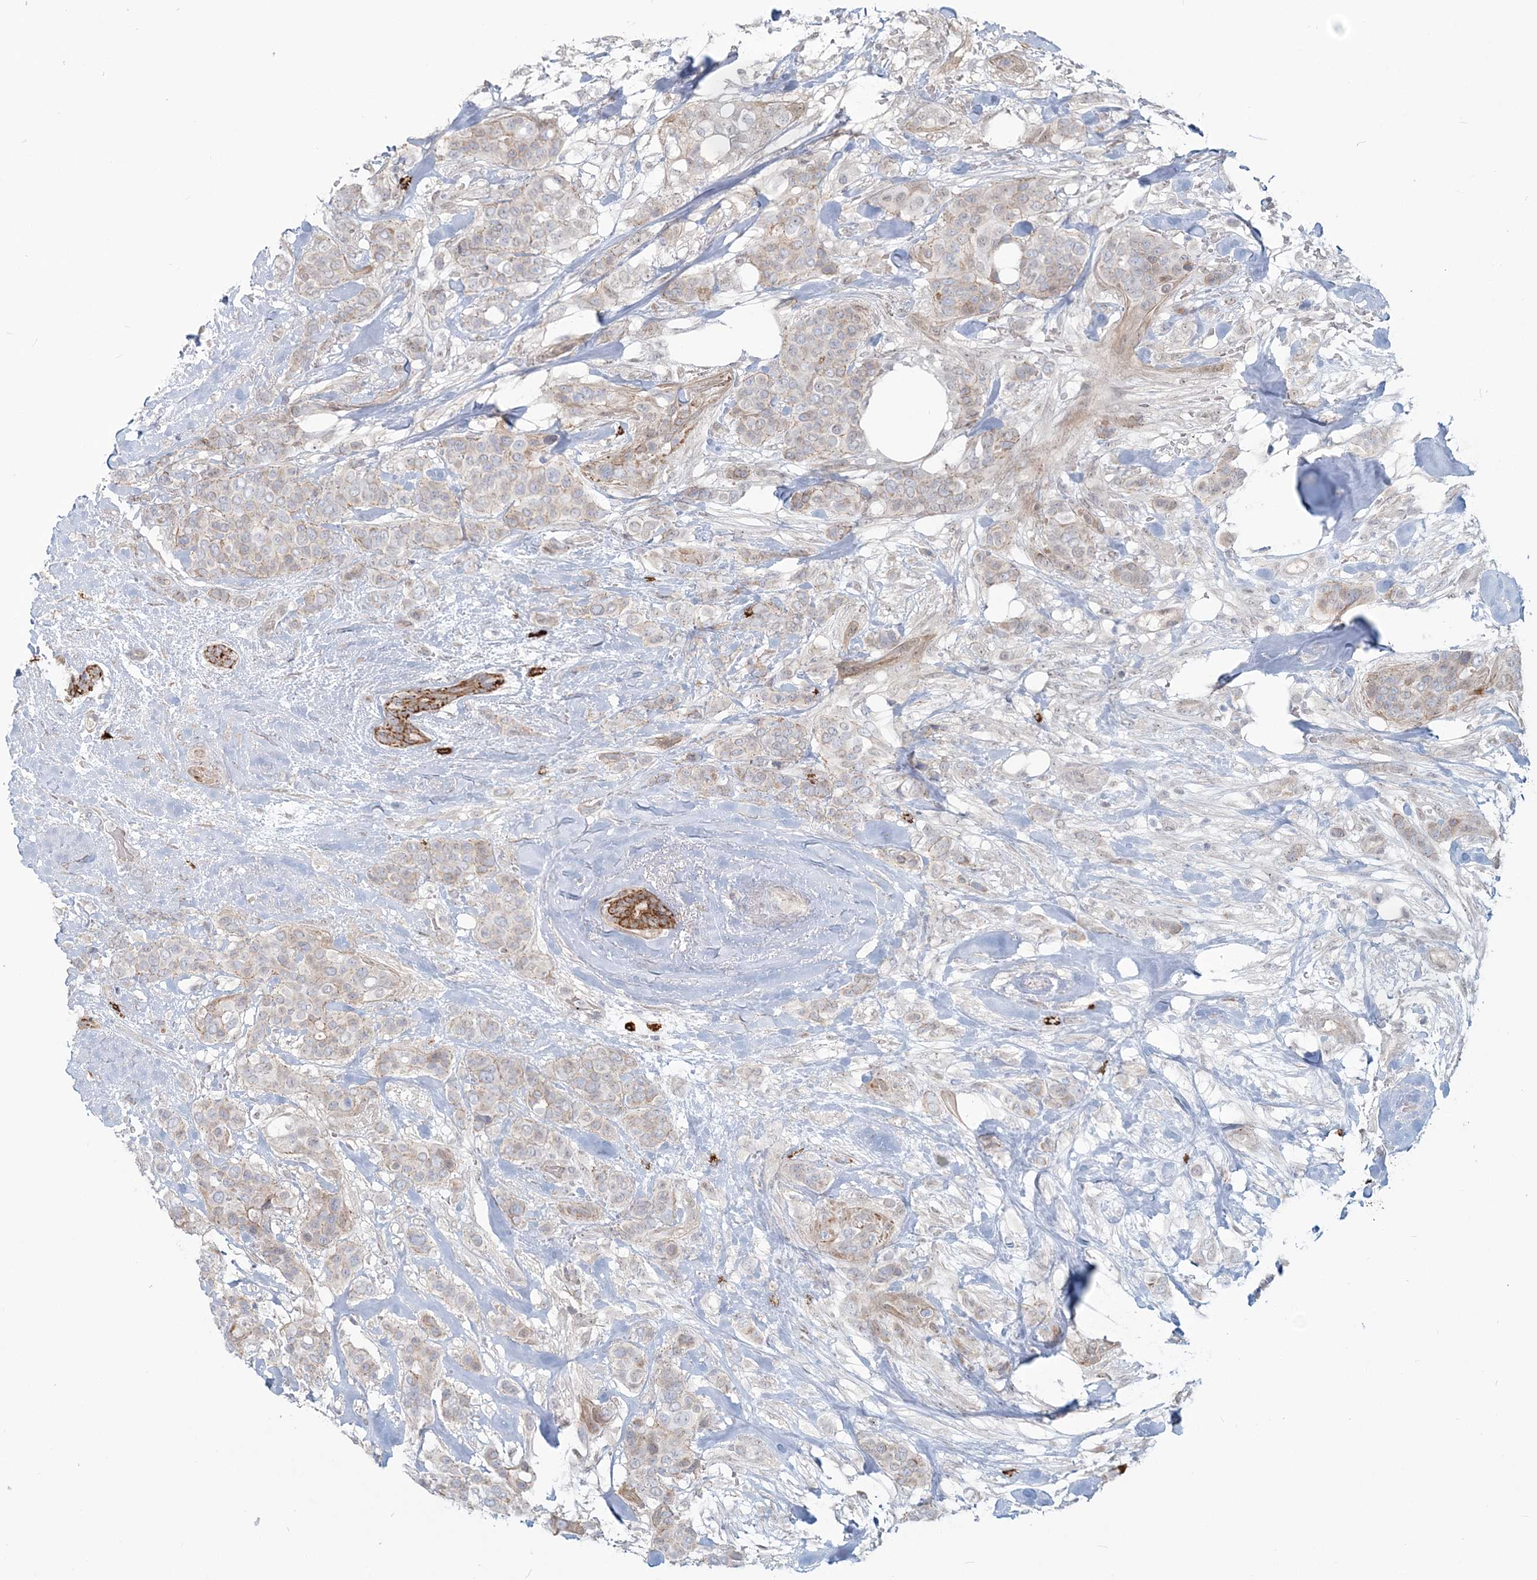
{"staining": {"intensity": "weak", "quantity": "25%-75%", "location": "cytoplasmic/membranous"}, "tissue": "breast cancer", "cell_type": "Tumor cells", "image_type": "cancer", "snomed": [{"axis": "morphology", "description": "Lobular carcinoma"}, {"axis": "topography", "description": "Breast"}], "caption": "IHC photomicrograph of neoplastic tissue: breast cancer (lobular carcinoma) stained using IHC demonstrates low levels of weak protein expression localized specifically in the cytoplasmic/membranous of tumor cells, appearing as a cytoplasmic/membranous brown color.", "gene": "SH3PXD2A", "patient": {"sex": "female", "age": 51}}